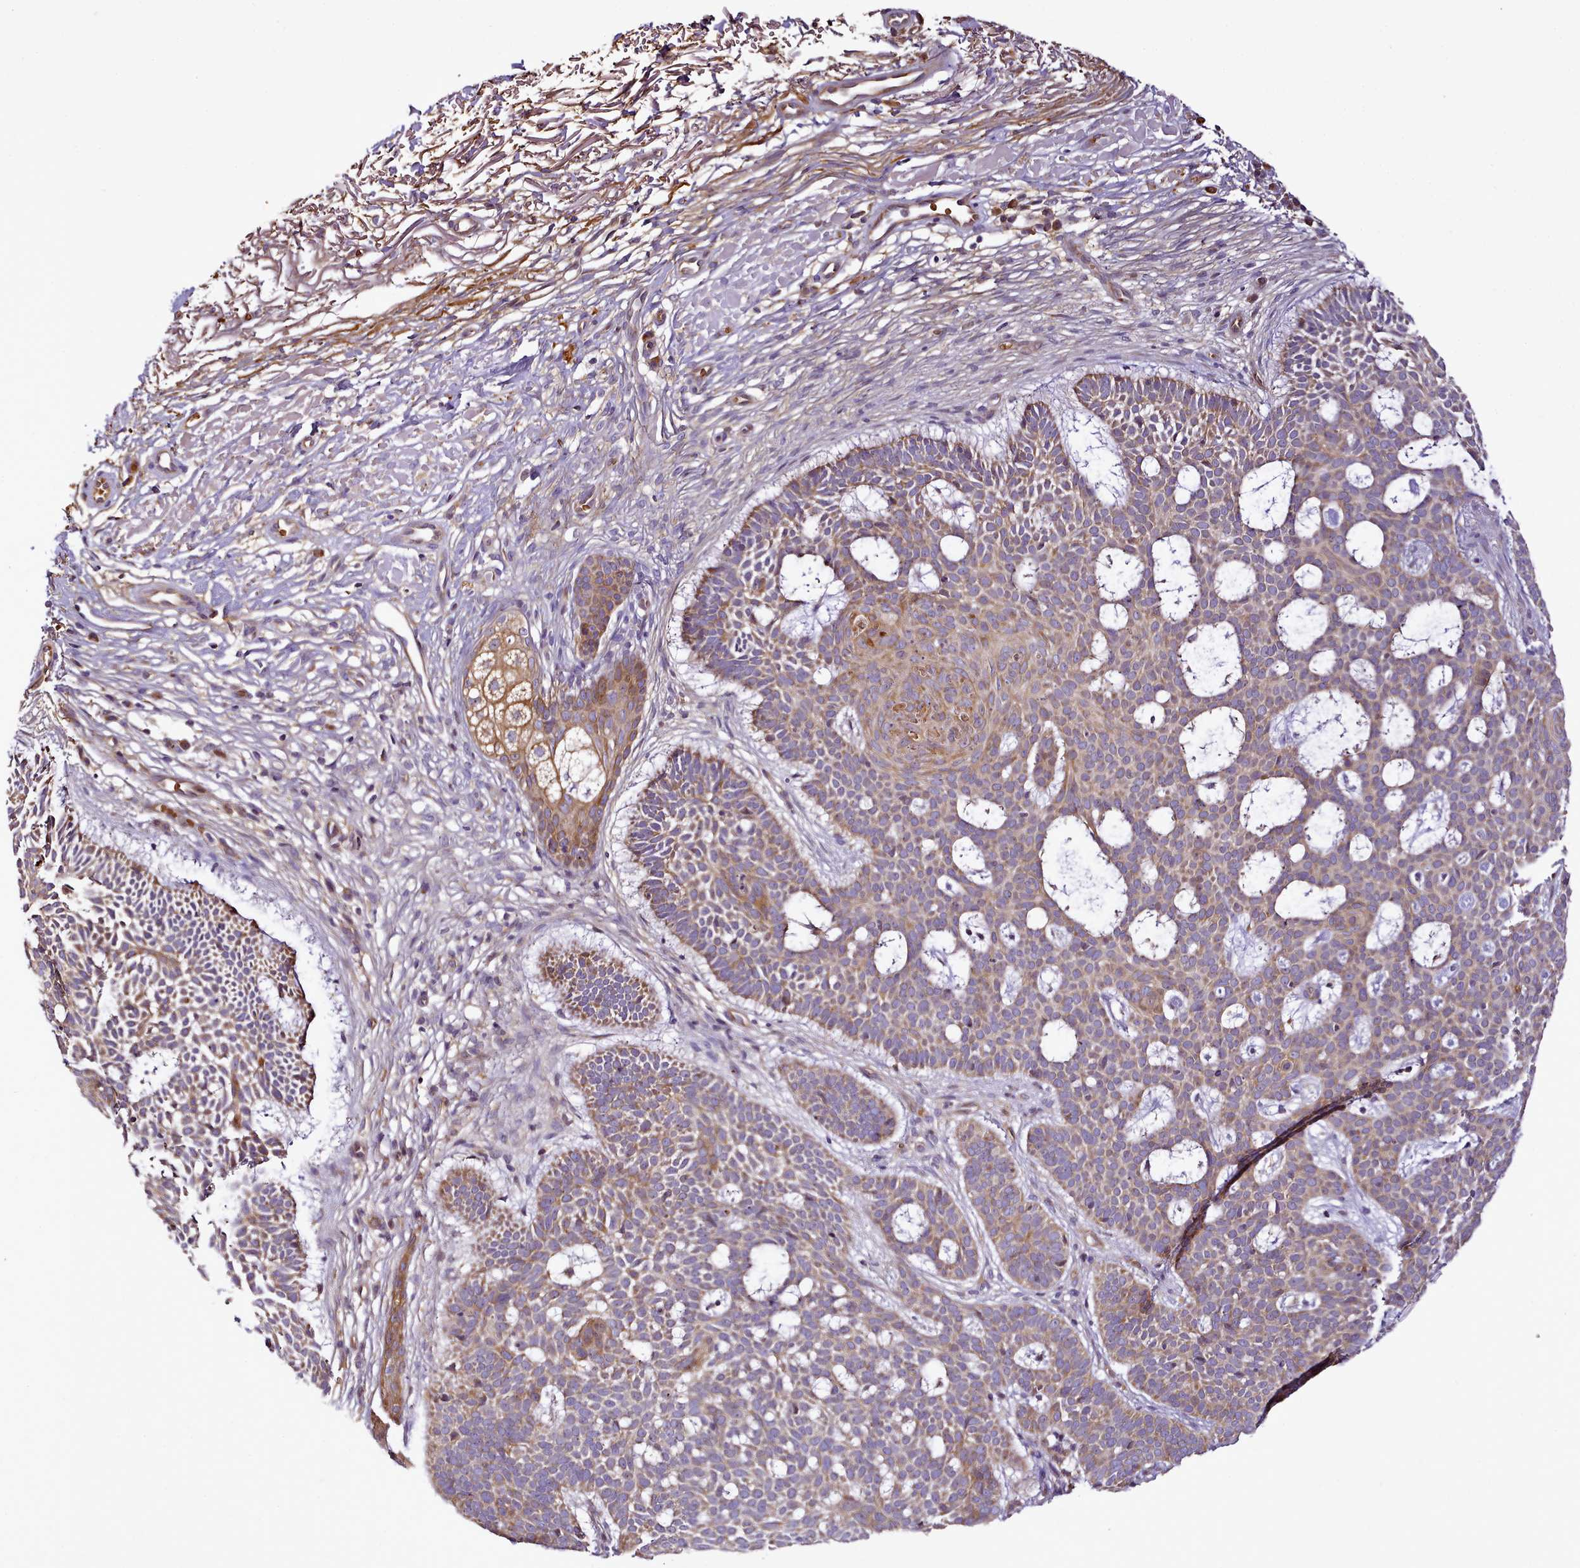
{"staining": {"intensity": "moderate", "quantity": ">75%", "location": "cytoplasmic/membranous"}, "tissue": "skin cancer", "cell_type": "Tumor cells", "image_type": "cancer", "snomed": [{"axis": "morphology", "description": "Basal cell carcinoma"}, {"axis": "topography", "description": "Skin"}], "caption": "Skin basal cell carcinoma stained with immunohistochemistry demonstrates moderate cytoplasmic/membranous expression in about >75% of tumor cells. The staining is performed using DAB (3,3'-diaminobenzidine) brown chromogen to label protein expression. The nuclei are counter-stained blue using hematoxylin.", "gene": "NBPF1", "patient": {"sex": "male", "age": 85}}